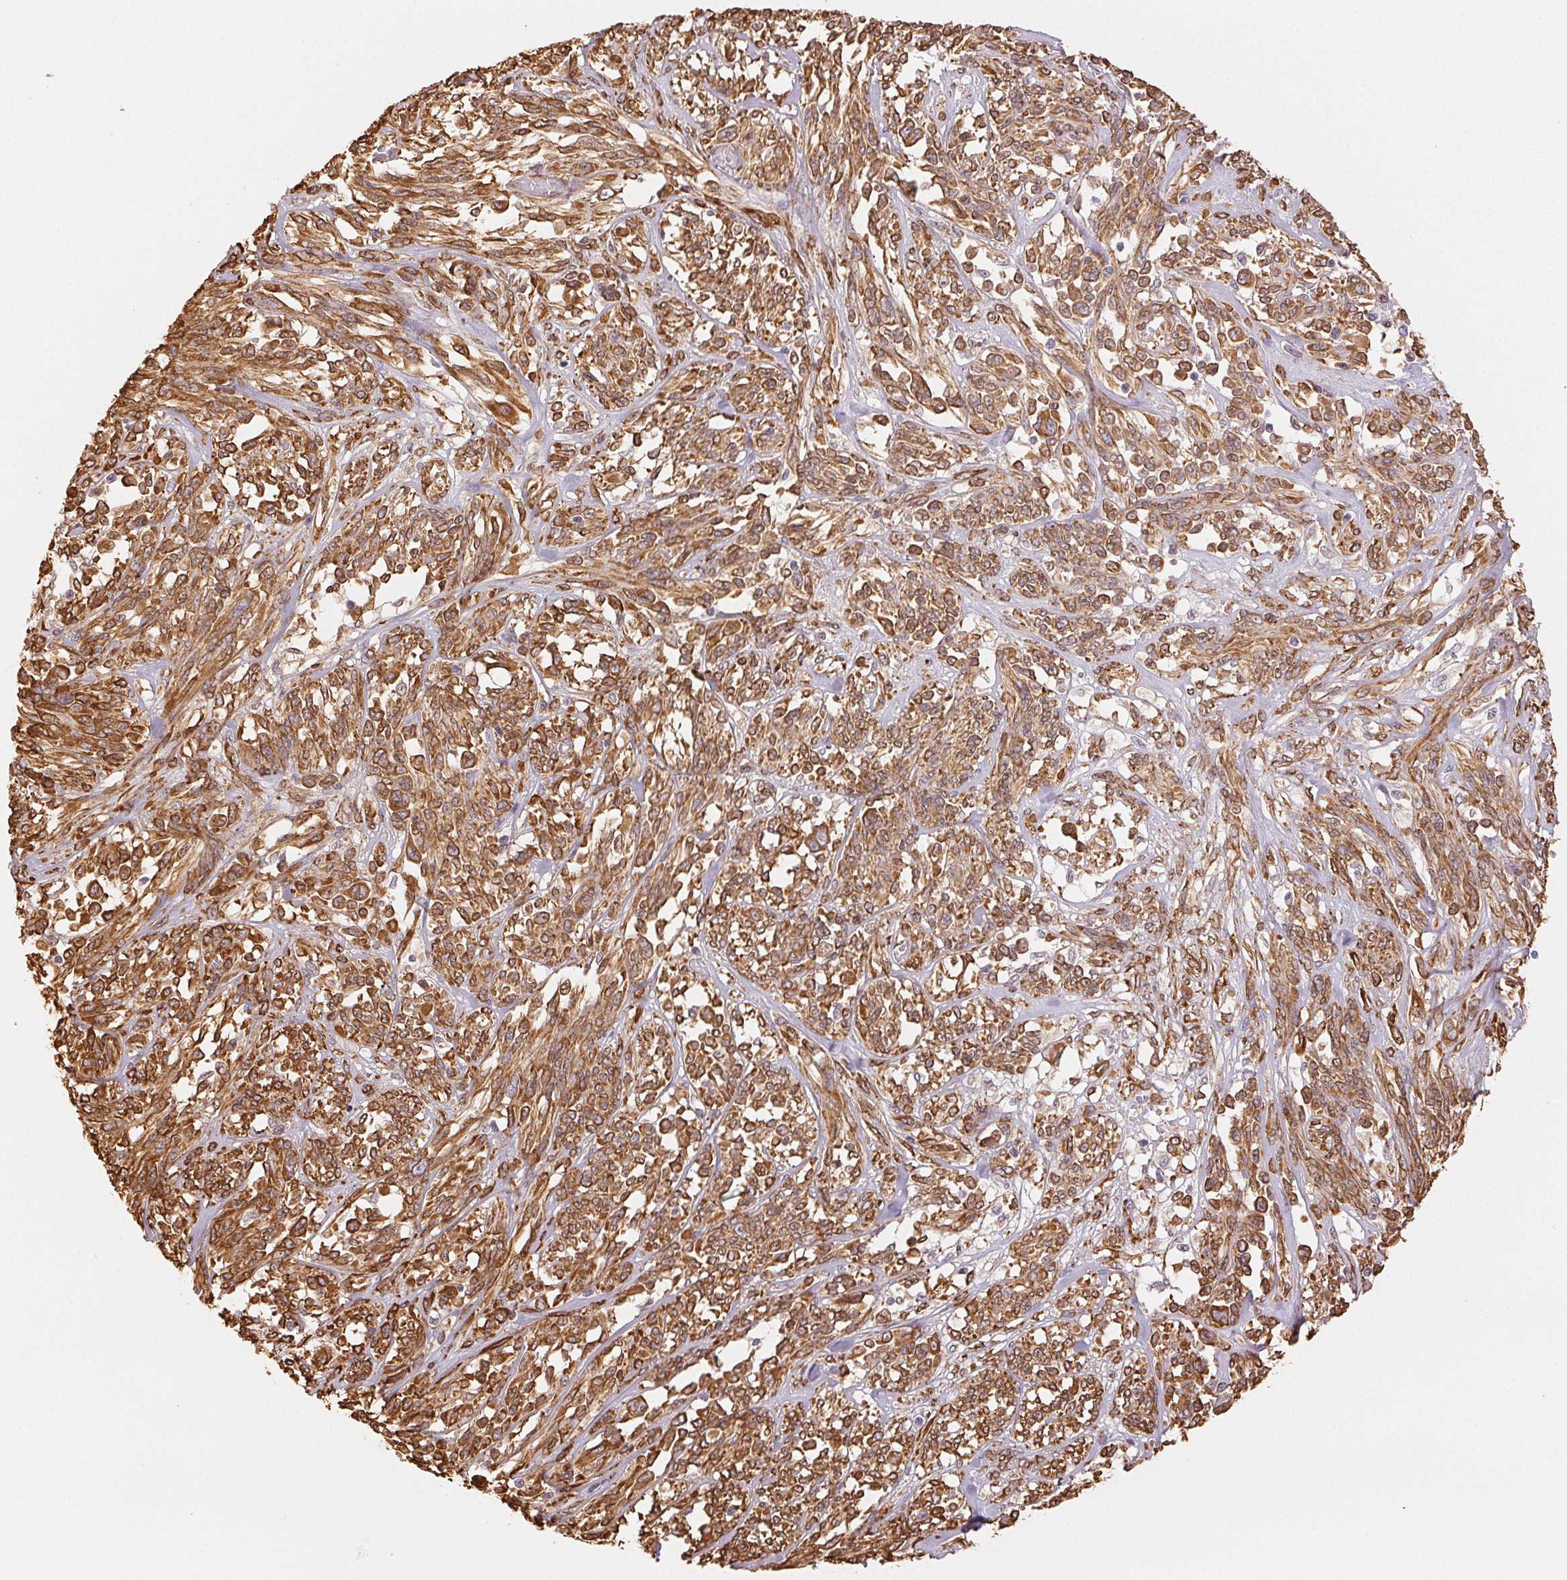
{"staining": {"intensity": "strong", "quantity": ">75%", "location": "cytoplasmic/membranous"}, "tissue": "melanoma", "cell_type": "Tumor cells", "image_type": "cancer", "snomed": [{"axis": "morphology", "description": "Malignant melanoma, NOS"}, {"axis": "topography", "description": "Skin"}], "caption": "Melanoma stained with a brown dye demonstrates strong cytoplasmic/membranous positive positivity in about >75% of tumor cells.", "gene": "RCN3", "patient": {"sex": "female", "age": 91}}